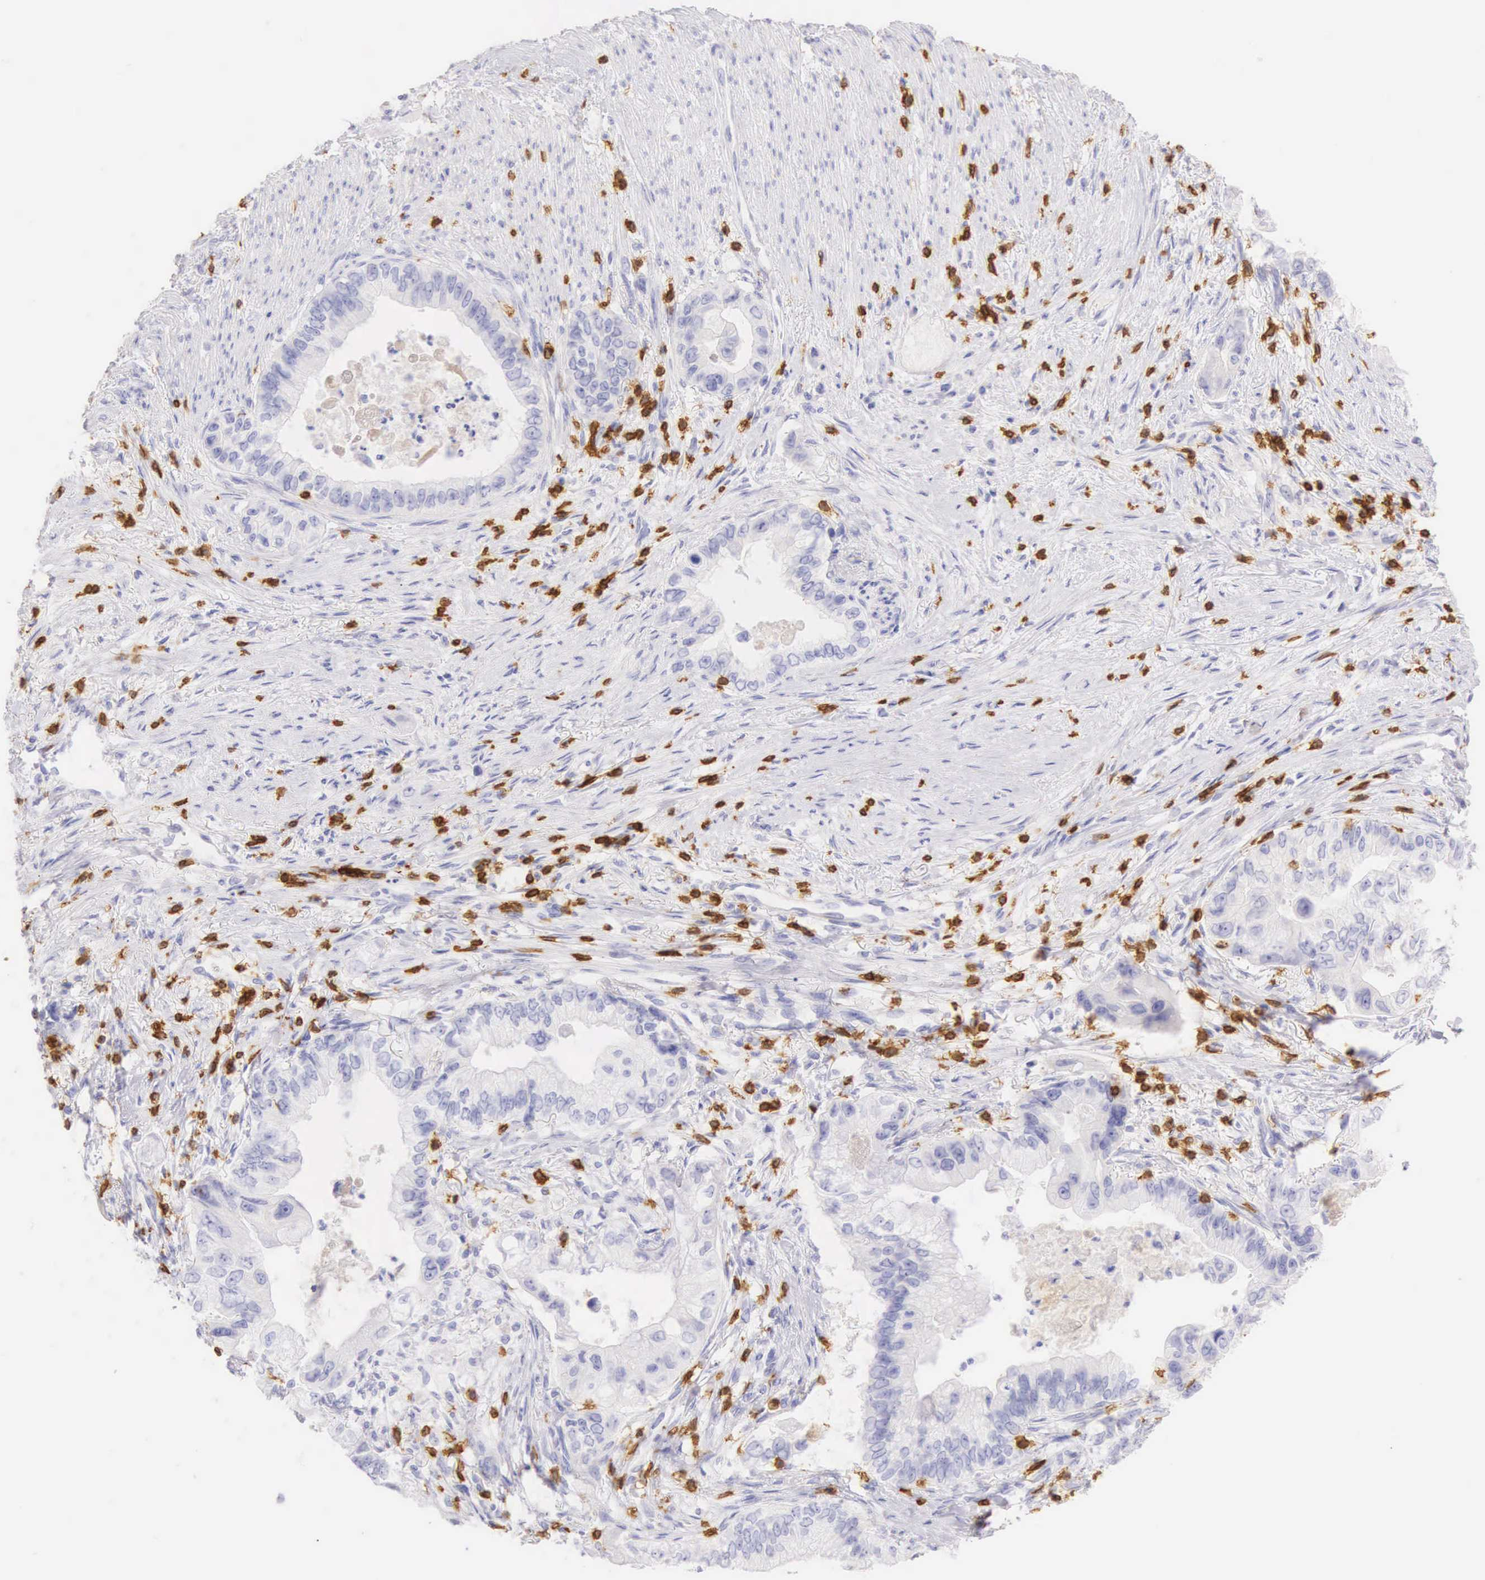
{"staining": {"intensity": "negative", "quantity": "none", "location": "none"}, "tissue": "pancreatic cancer", "cell_type": "Tumor cells", "image_type": "cancer", "snomed": [{"axis": "morphology", "description": "Adenocarcinoma, NOS"}, {"axis": "topography", "description": "Pancreas"}, {"axis": "topography", "description": "Stomach, upper"}], "caption": "A high-resolution photomicrograph shows immunohistochemistry staining of pancreatic adenocarcinoma, which displays no significant staining in tumor cells. (DAB (3,3'-diaminobenzidine) immunohistochemistry with hematoxylin counter stain).", "gene": "CD3E", "patient": {"sex": "male", "age": 77}}